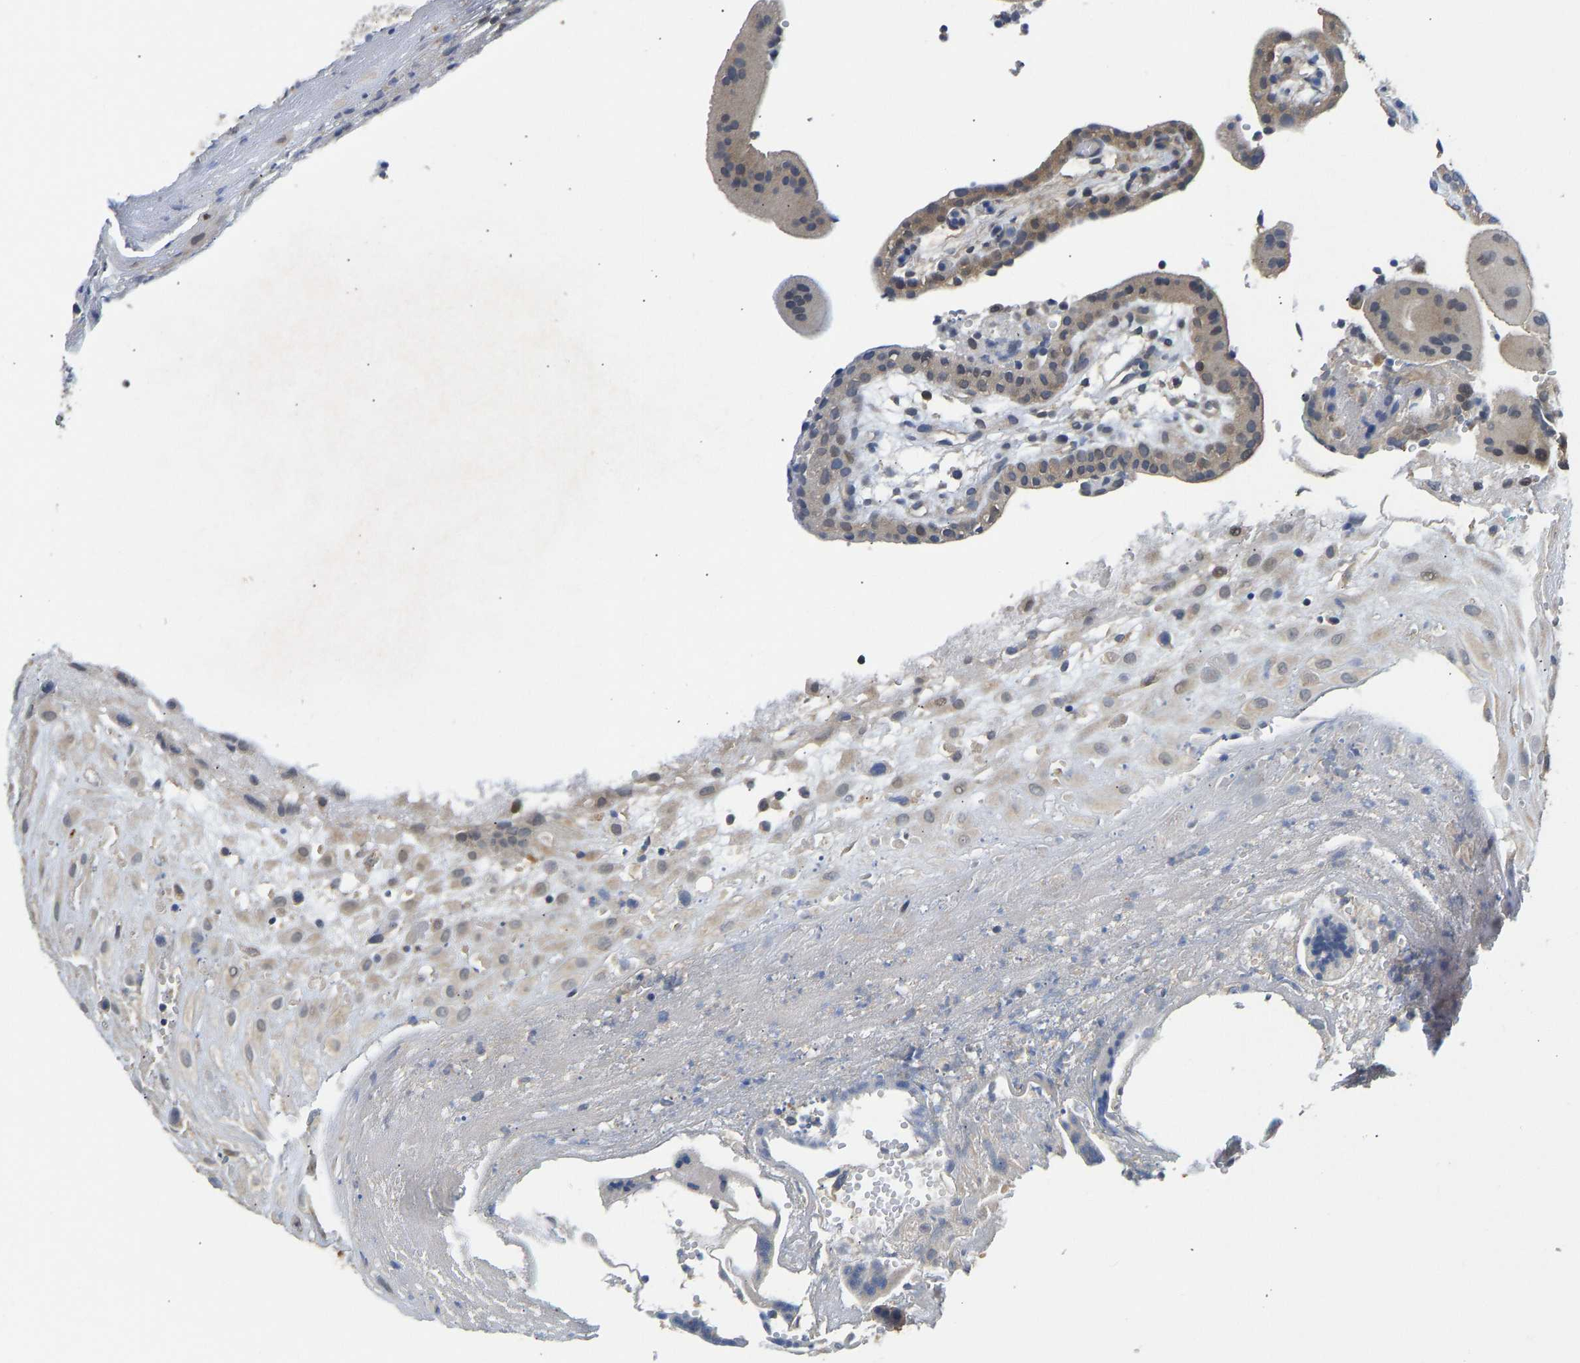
{"staining": {"intensity": "weak", "quantity": "<25%", "location": "cytoplasmic/membranous"}, "tissue": "placenta", "cell_type": "Decidual cells", "image_type": "normal", "snomed": [{"axis": "morphology", "description": "Normal tissue, NOS"}, {"axis": "topography", "description": "Placenta"}], "caption": "Immunohistochemistry (IHC) photomicrograph of unremarkable human placenta stained for a protein (brown), which shows no expression in decidual cells. Nuclei are stained in blue.", "gene": "NDRG3", "patient": {"sex": "female", "age": 18}}